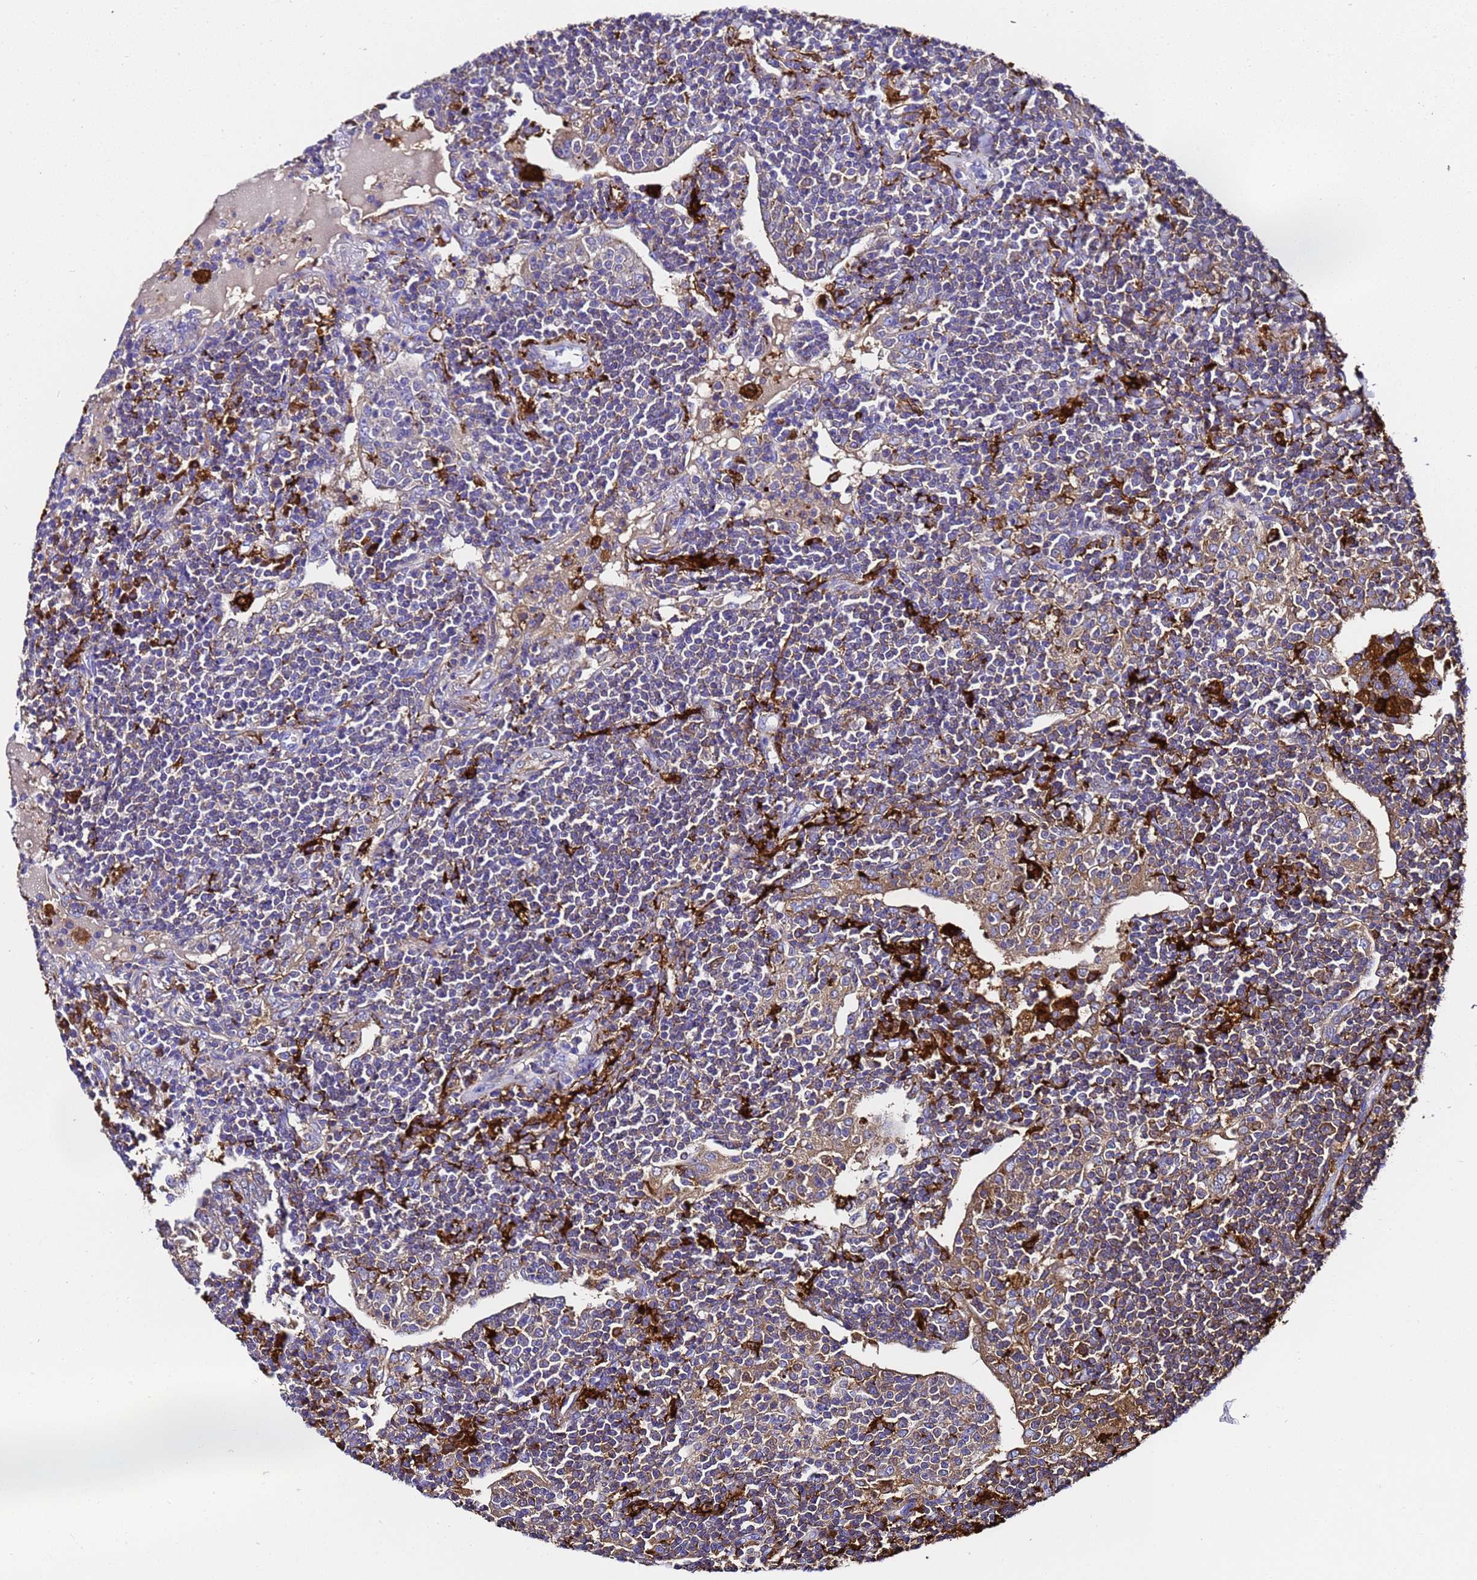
{"staining": {"intensity": "weak", "quantity": "25%-75%", "location": "cytoplasmic/membranous"}, "tissue": "lymphoma", "cell_type": "Tumor cells", "image_type": "cancer", "snomed": [{"axis": "morphology", "description": "Malignant lymphoma, non-Hodgkin's type, Low grade"}, {"axis": "topography", "description": "Lung"}], "caption": "A brown stain shows weak cytoplasmic/membranous staining of a protein in malignant lymphoma, non-Hodgkin's type (low-grade) tumor cells. Ihc stains the protein of interest in brown and the nuclei are stained blue.", "gene": "FTL", "patient": {"sex": "female", "age": 71}}